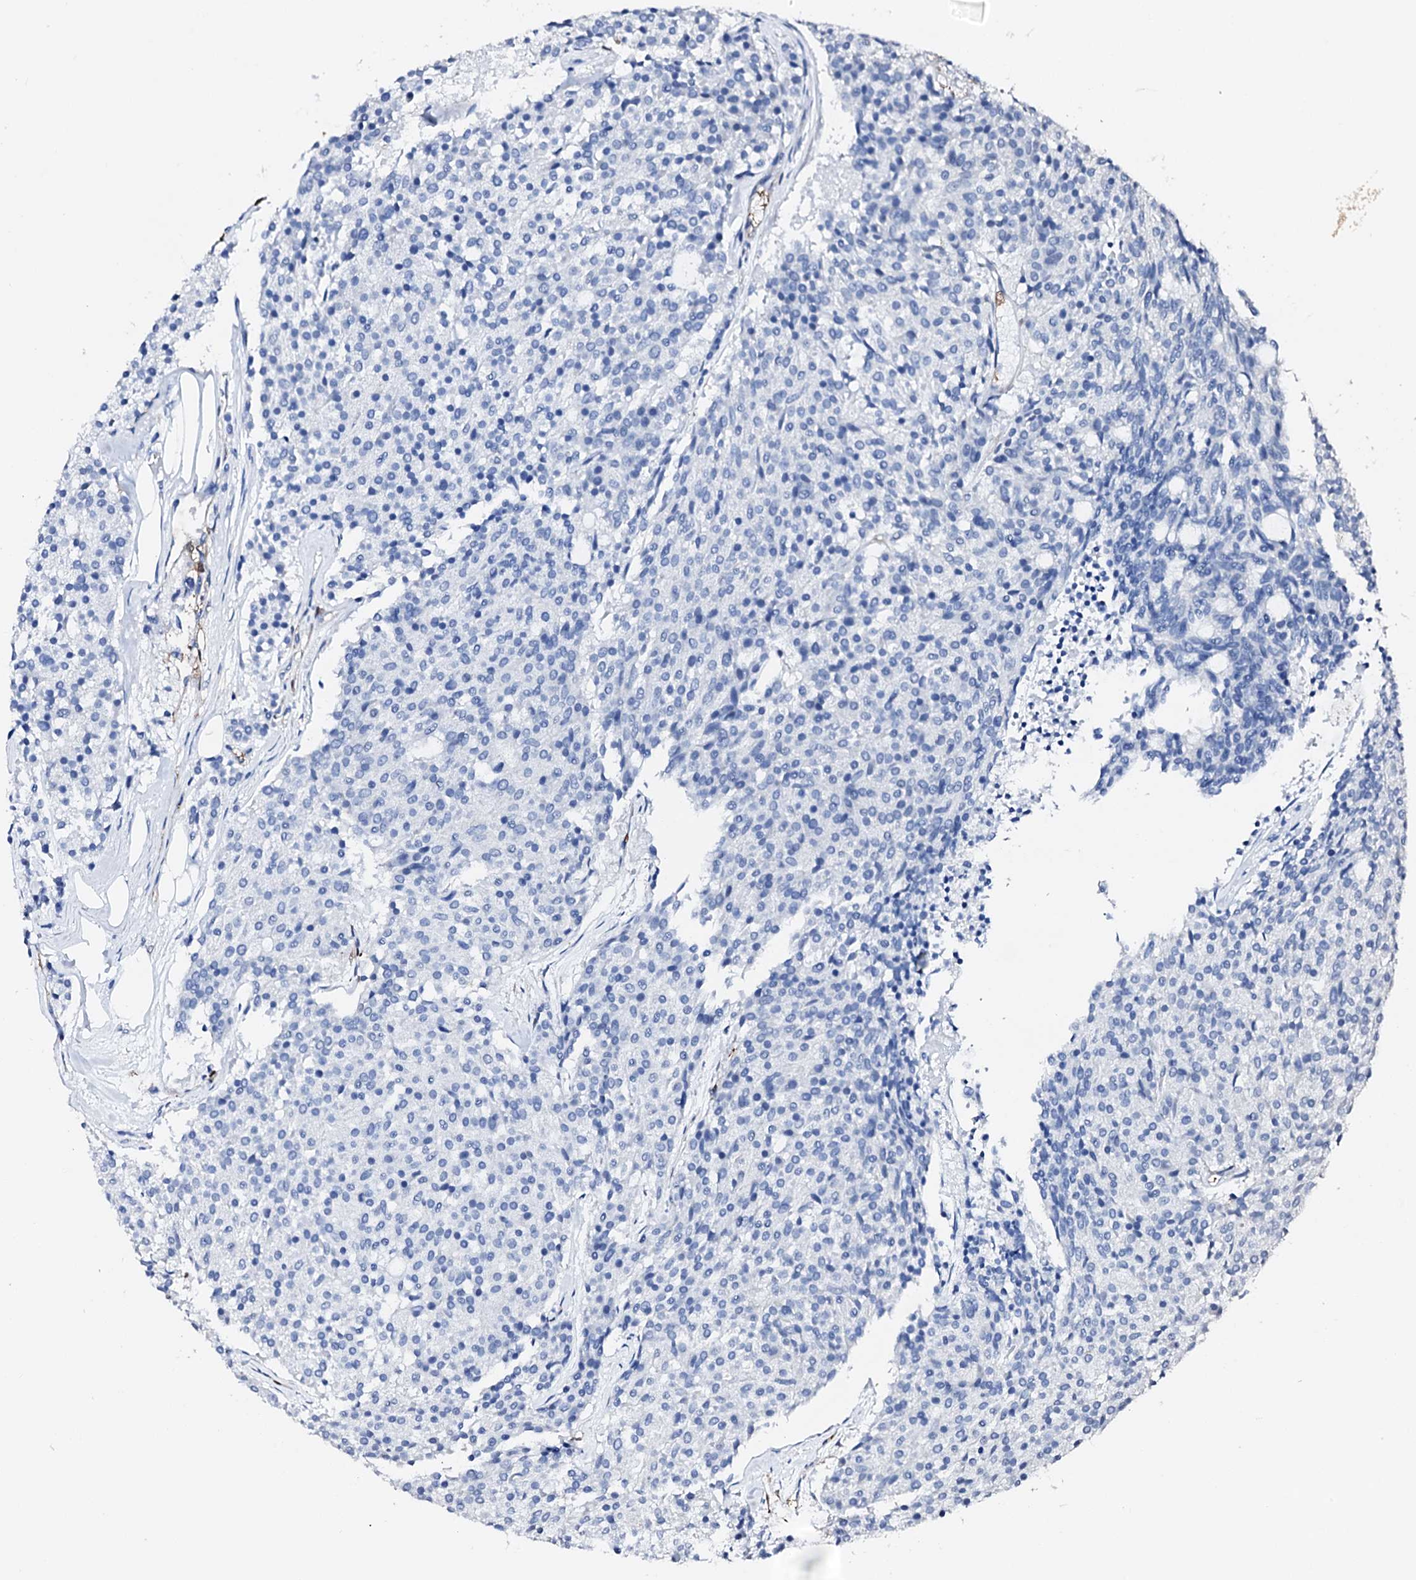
{"staining": {"intensity": "negative", "quantity": "none", "location": "none"}, "tissue": "carcinoid", "cell_type": "Tumor cells", "image_type": "cancer", "snomed": [{"axis": "morphology", "description": "Carcinoid, malignant, NOS"}, {"axis": "topography", "description": "Pancreas"}], "caption": "Carcinoid stained for a protein using immunohistochemistry (IHC) demonstrates no positivity tumor cells.", "gene": "NRIP2", "patient": {"sex": "female", "age": 54}}